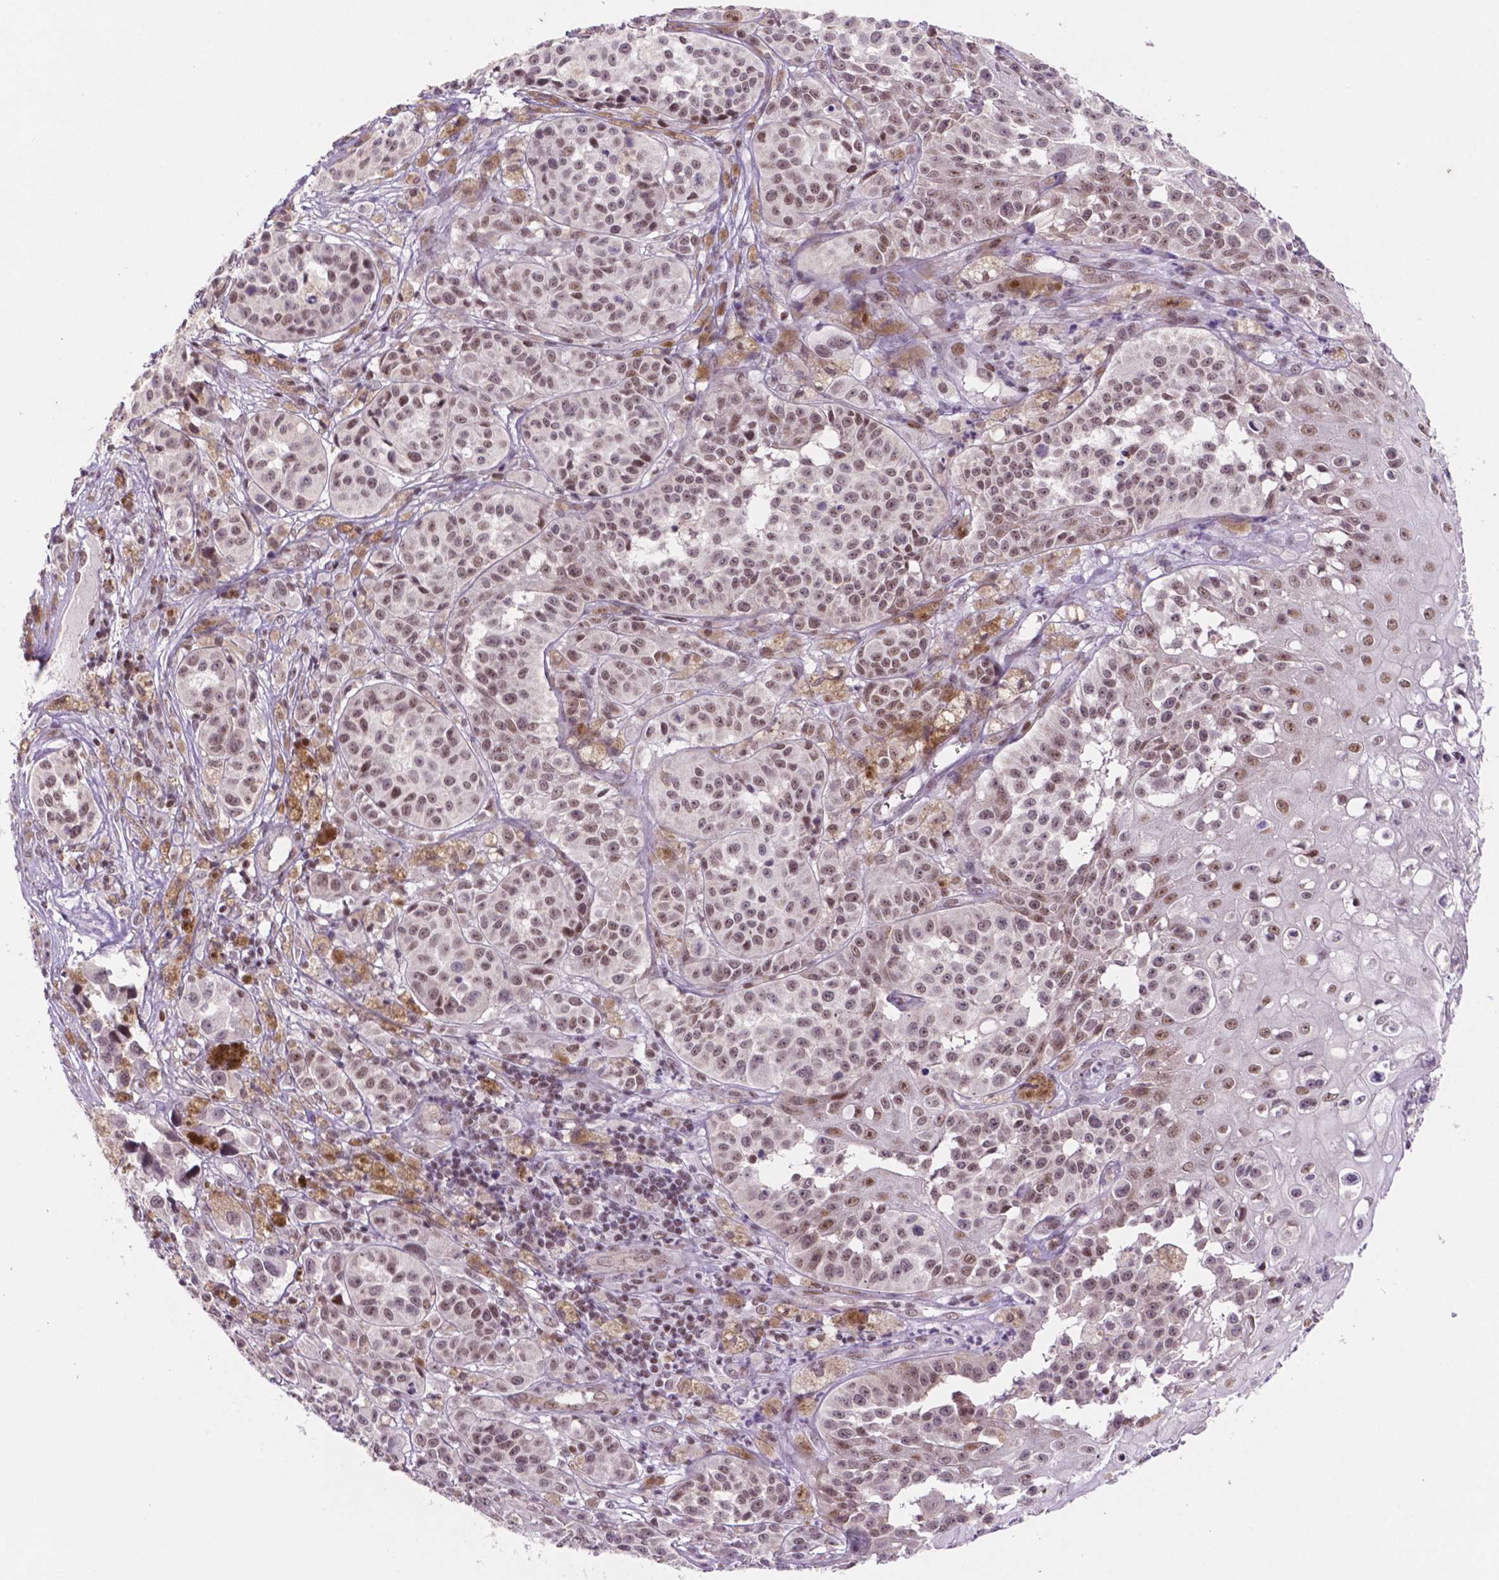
{"staining": {"intensity": "moderate", "quantity": ">75%", "location": "nuclear"}, "tissue": "melanoma", "cell_type": "Tumor cells", "image_type": "cancer", "snomed": [{"axis": "morphology", "description": "Malignant melanoma, NOS"}, {"axis": "topography", "description": "Skin"}], "caption": "Tumor cells display medium levels of moderate nuclear staining in approximately >75% of cells in melanoma.", "gene": "NCOR1", "patient": {"sex": "female", "age": 58}}